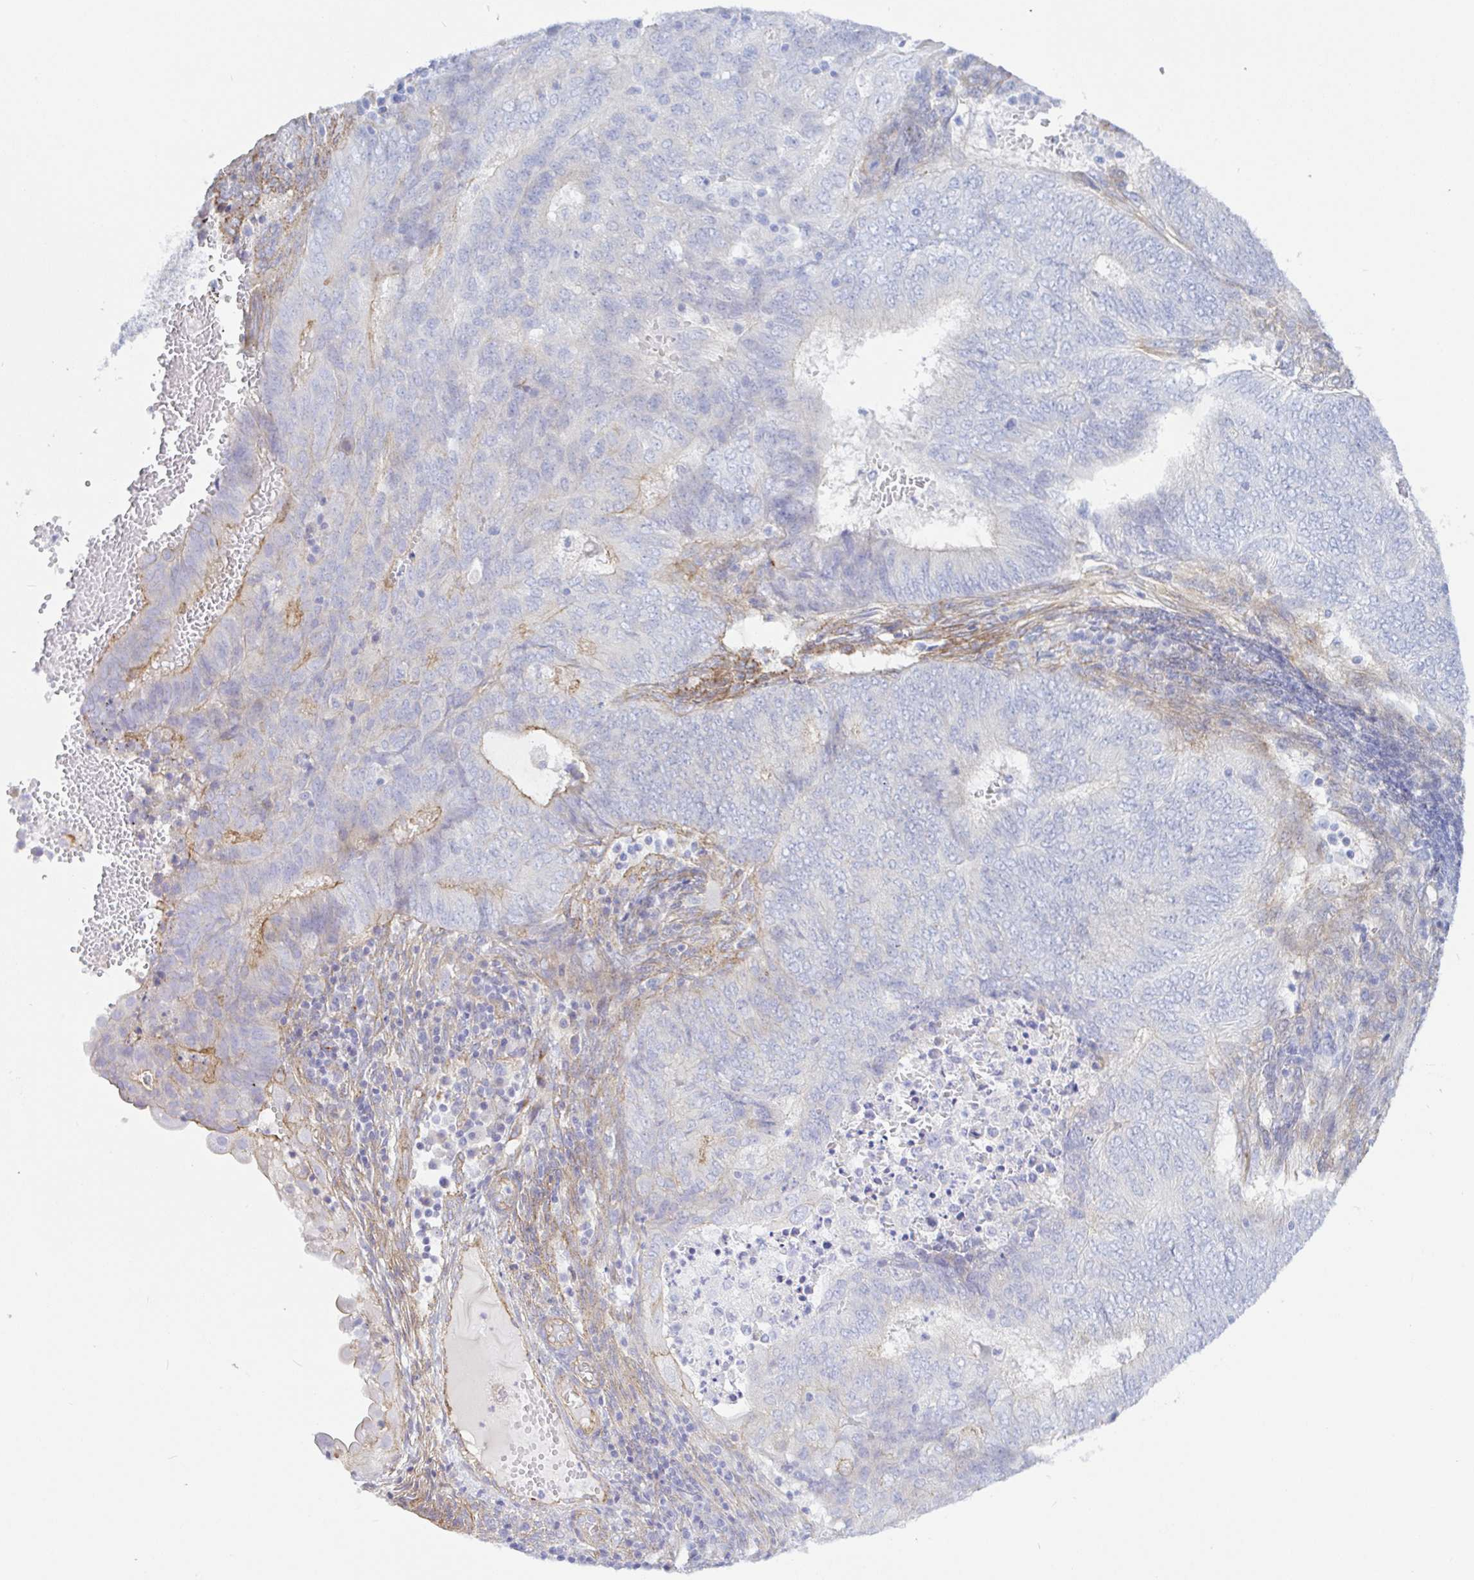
{"staining": {"intensity": "weak", "quantity": "<25%", "location": "cytoplasmic/membranous"}, "tissue": "endometrial cancer", "cell_type": "Tumor cells", "image_type": "cancer", "snomed": [{"axis": "morphology", "description": "Adenocarcinoma, NOS"}, {"axis": "topography", "description": "Endometrium"}], "caption": "Tumor cells are negative for brown protein staining in endometrial cancer (adenocarcinoma).", "gene": "ARL4D", "patient": {"sex": "female", "age": 62}}